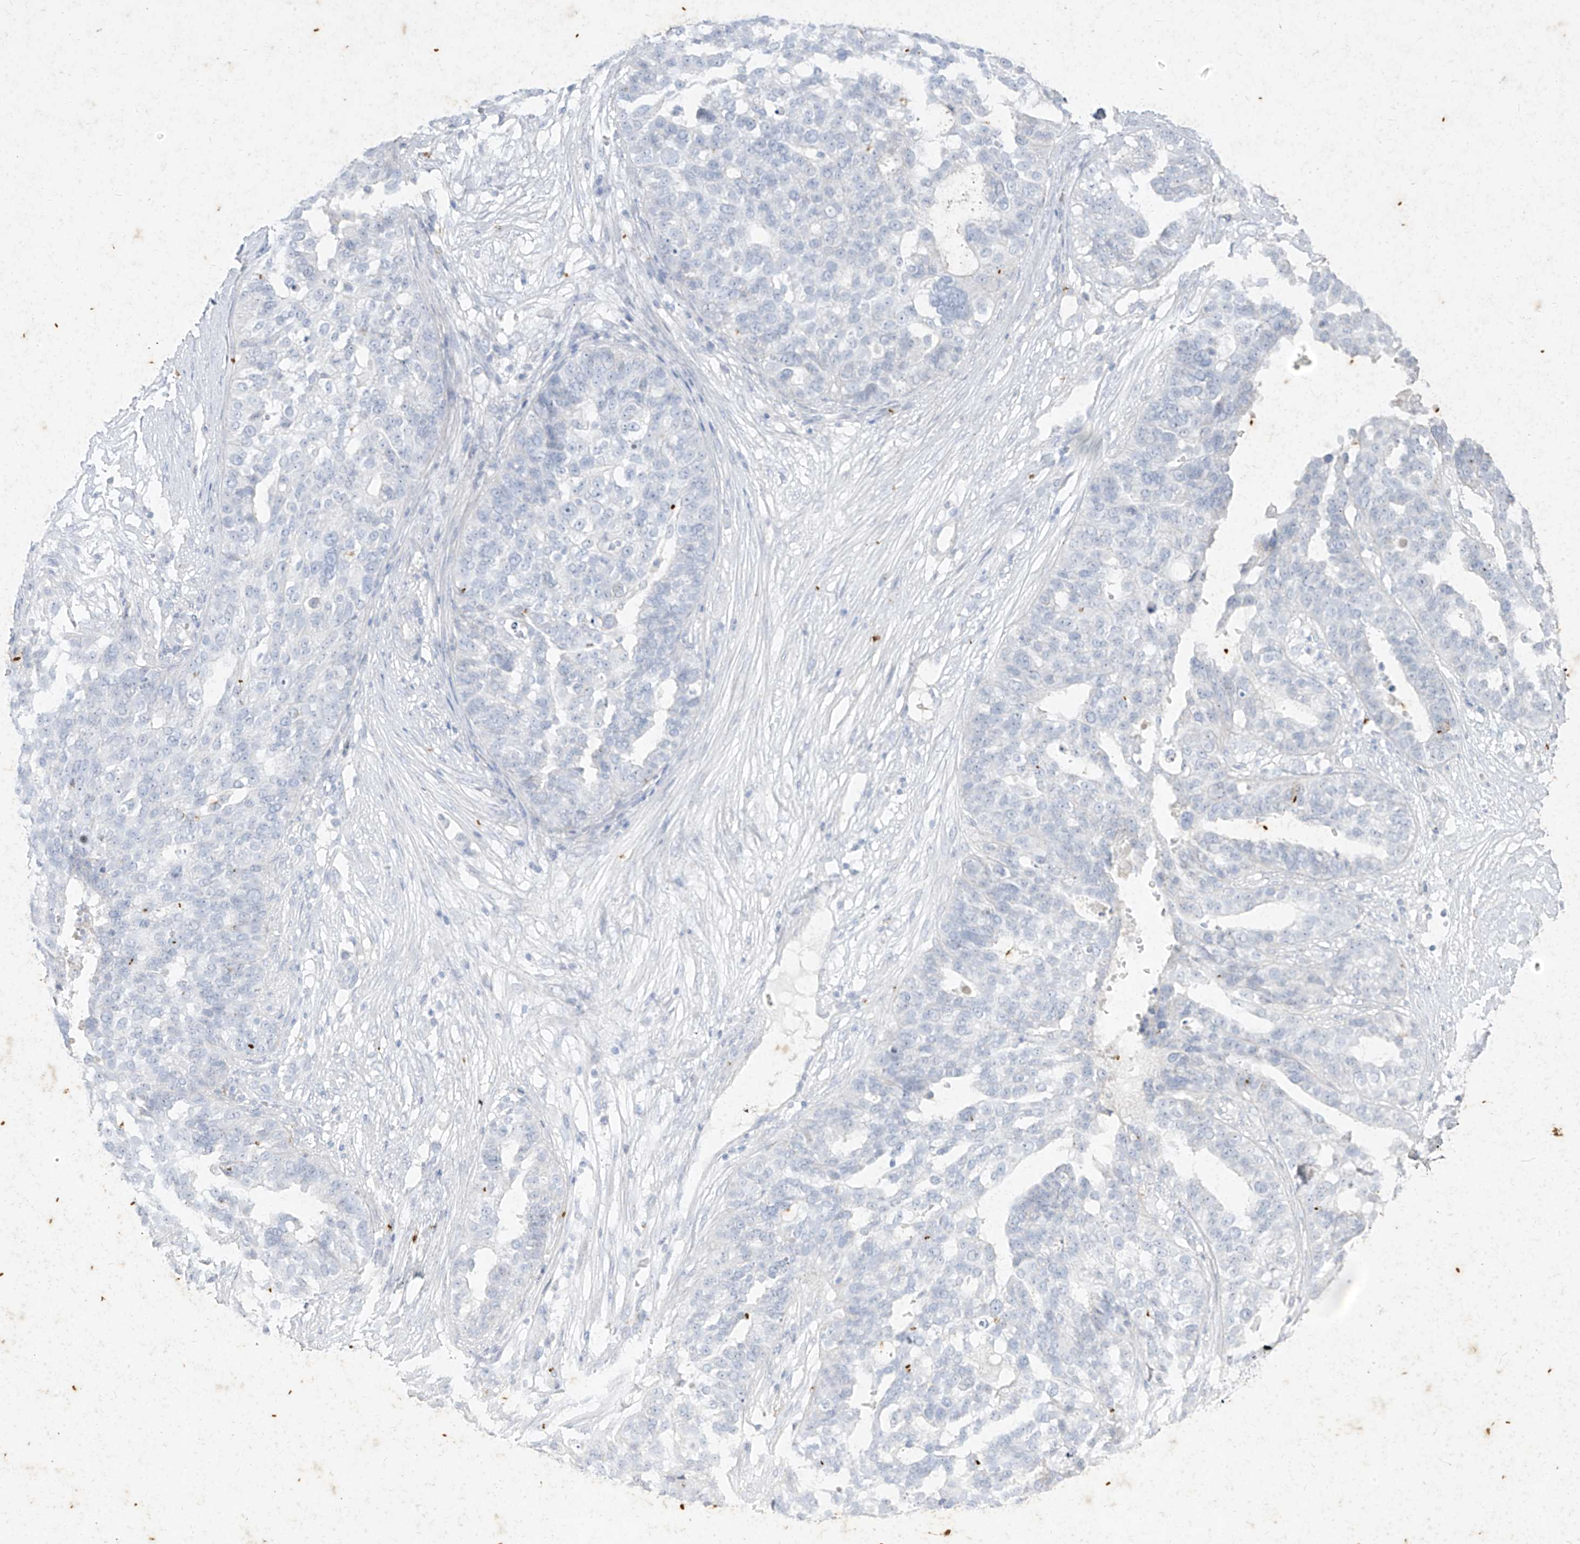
{"staining": {"intensity": "negative", "quantity": "none", "location": "none"}, "tissue": "ovarian cancer", "cell_type": "Tumor cells", "image_type": "cancer", "snomed": [{"axis": "morphology", "description": "Cystadenocarcinoma, serous, NOS"}, {"axis": "topography", "description": "Ovary"}], "caption": "Micrograph shows no significant protein expression in tumor cells of serous cystadenocarcinoma (ovarian).", "gene": "TGM4", "patient": {"sex": "female", "age": 59}}